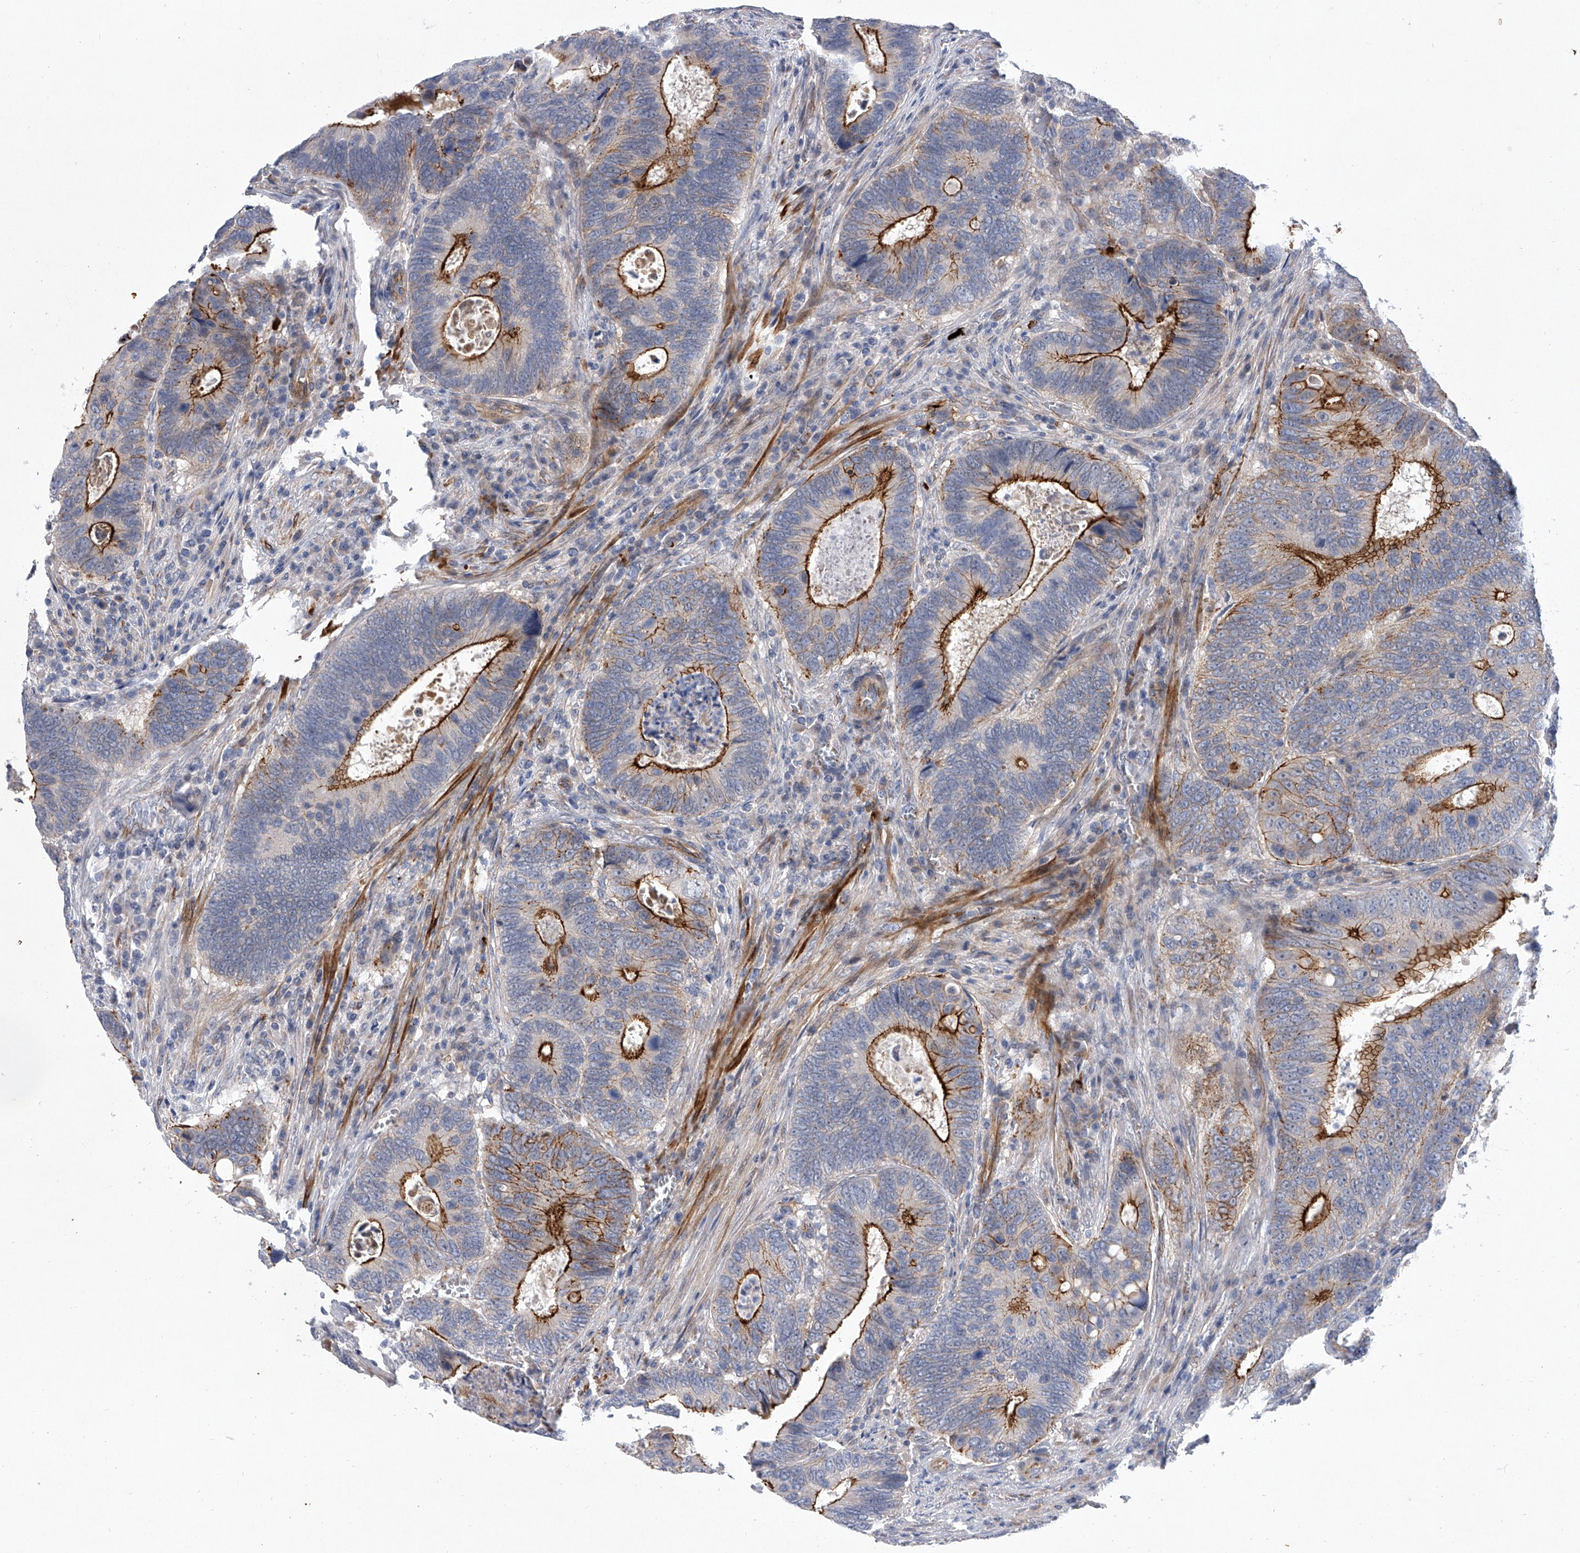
{"staining": {"intensity": "strong", "quantity": "25%-75%", "location": "cytoplasmic/membranous"}, "tissue": "colorectal cancer", "cell_type": "Tumor cells", "image_type": "cancer", "snomed": [{"axis": "morphology", "description": "Adenocarcinoma, NOS"}, {"axis": "topography", "description": "Colon"}], "caption": "Adenocarcinoma (colorectal) tissue exhibits strong cytoplasmic/membranous expression in approximately 25%-75% of tumor cells, visualized by immunohistochemistry.", "gene": "MINDY4", "patient": {"sex": "male", "age": 72}}